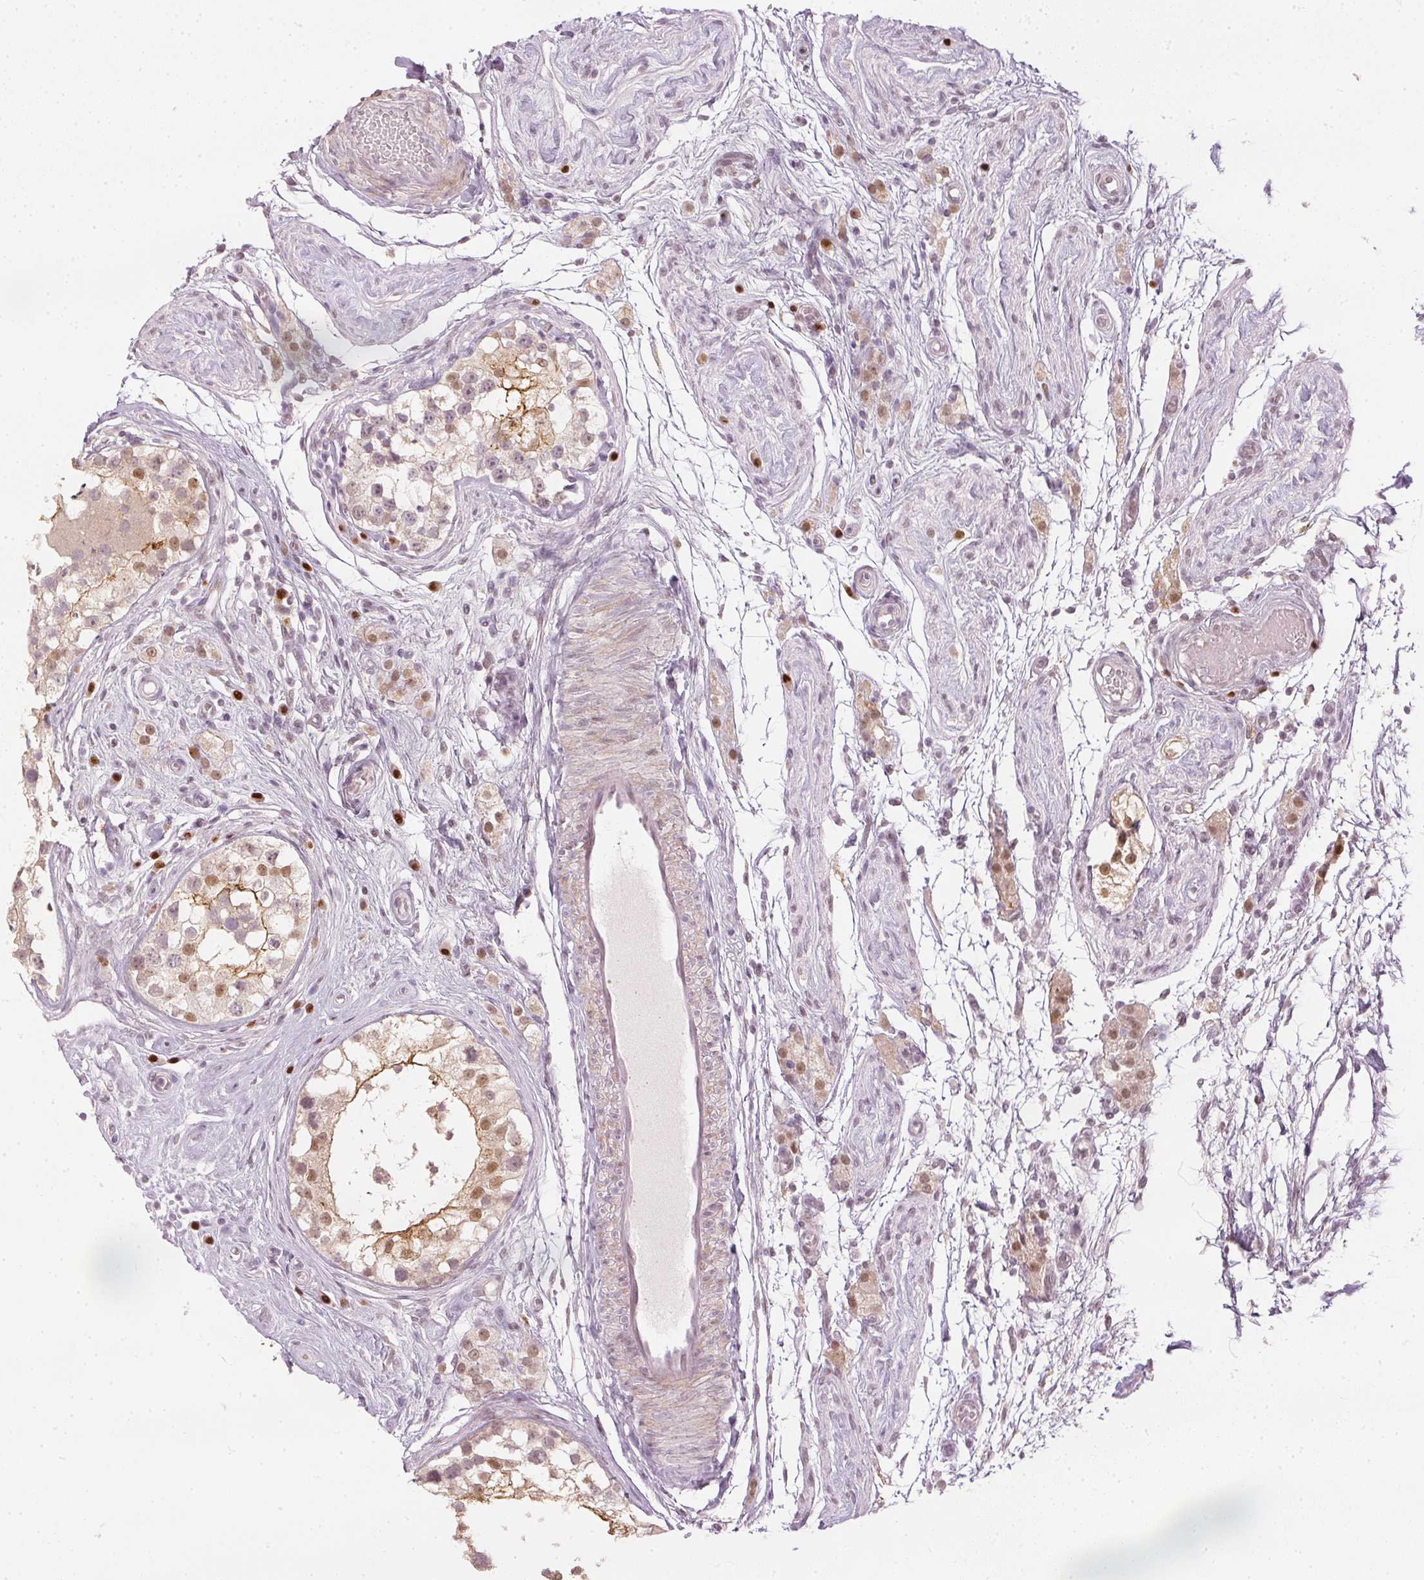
{"staining": {"intensity": "moderate", "quantity": "25%-75%", "location": "nuclear"}, "tissue": "testis", "cell_type": "Cells in seminiferous ducts", "image_type": "normal", "snomed": [{"axis": "morphology", "description": "Normal tissue, NOS"}, {"axis": "morphology", "description": "Seminoma, NOS"}, {"axis": "topography", "description": "Testis"}], "caption": "Cells in seminiferous ducts exhibit medium levels of moderate nuclear positivity in about 25%-75% of cells in benign human testis.", "gene": "ENSG00000267001", "patient": {"sex": "male", "age": 29}}